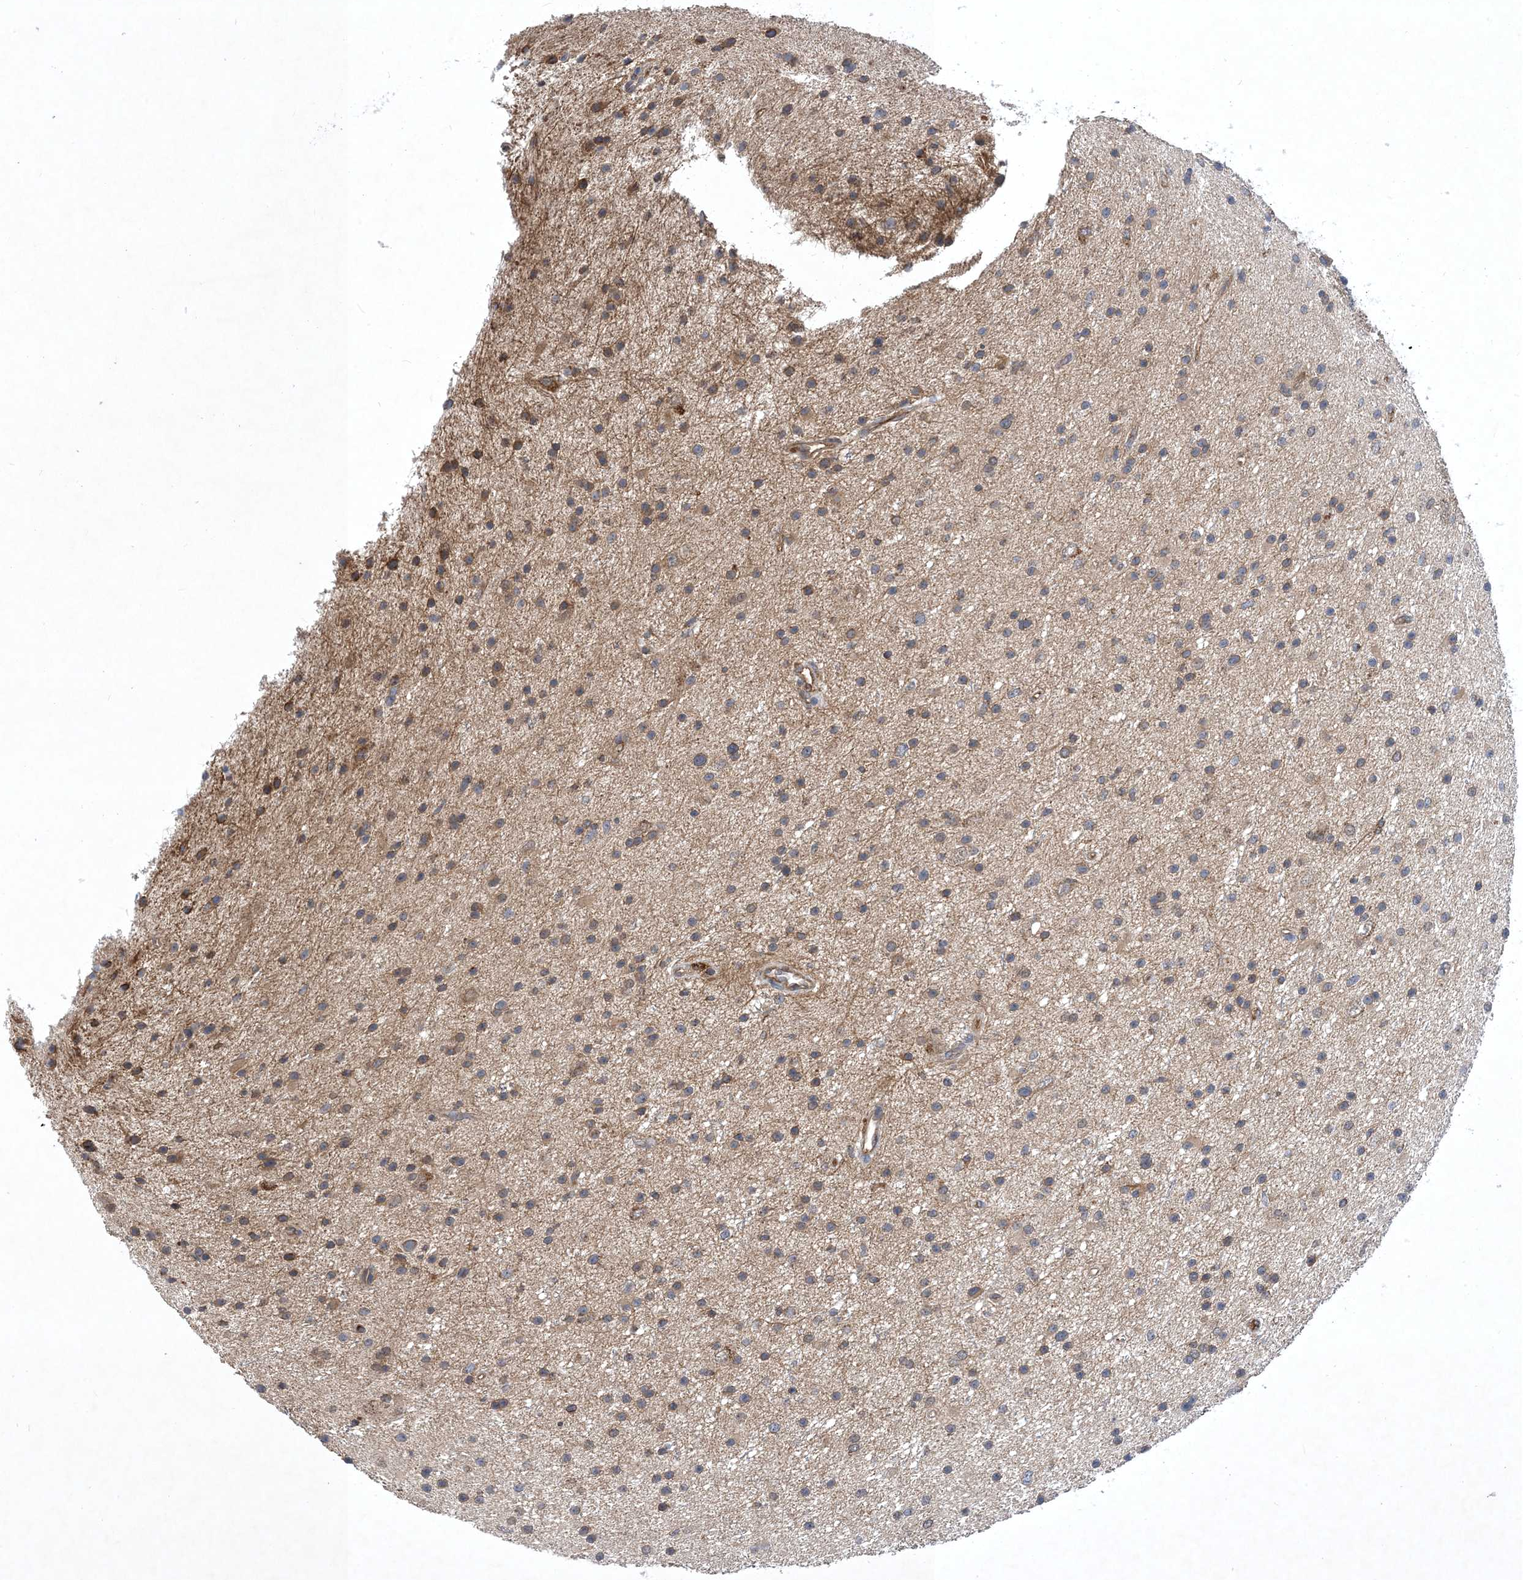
{"staining": {"intensity": "weak", "quantity": "25%-75%", "location": "cytoplasmic/membranous"}, "tissue": "glioma", "cell_type": "Tumor cells", "image_type": "cancer", "snomed": [{"axis": "morphology", "description": "Glioma, malignant, Low grade"}, {"axis": "topography", "description": "Cerebral cortex"}], "caption": "Protein staining of glioma tissue reveals weak cytoplasmic/membranous staining in about 25%-75% of tumor cells.", "gene": "STK19", "patient": {"sex": "female", "age": 39}}